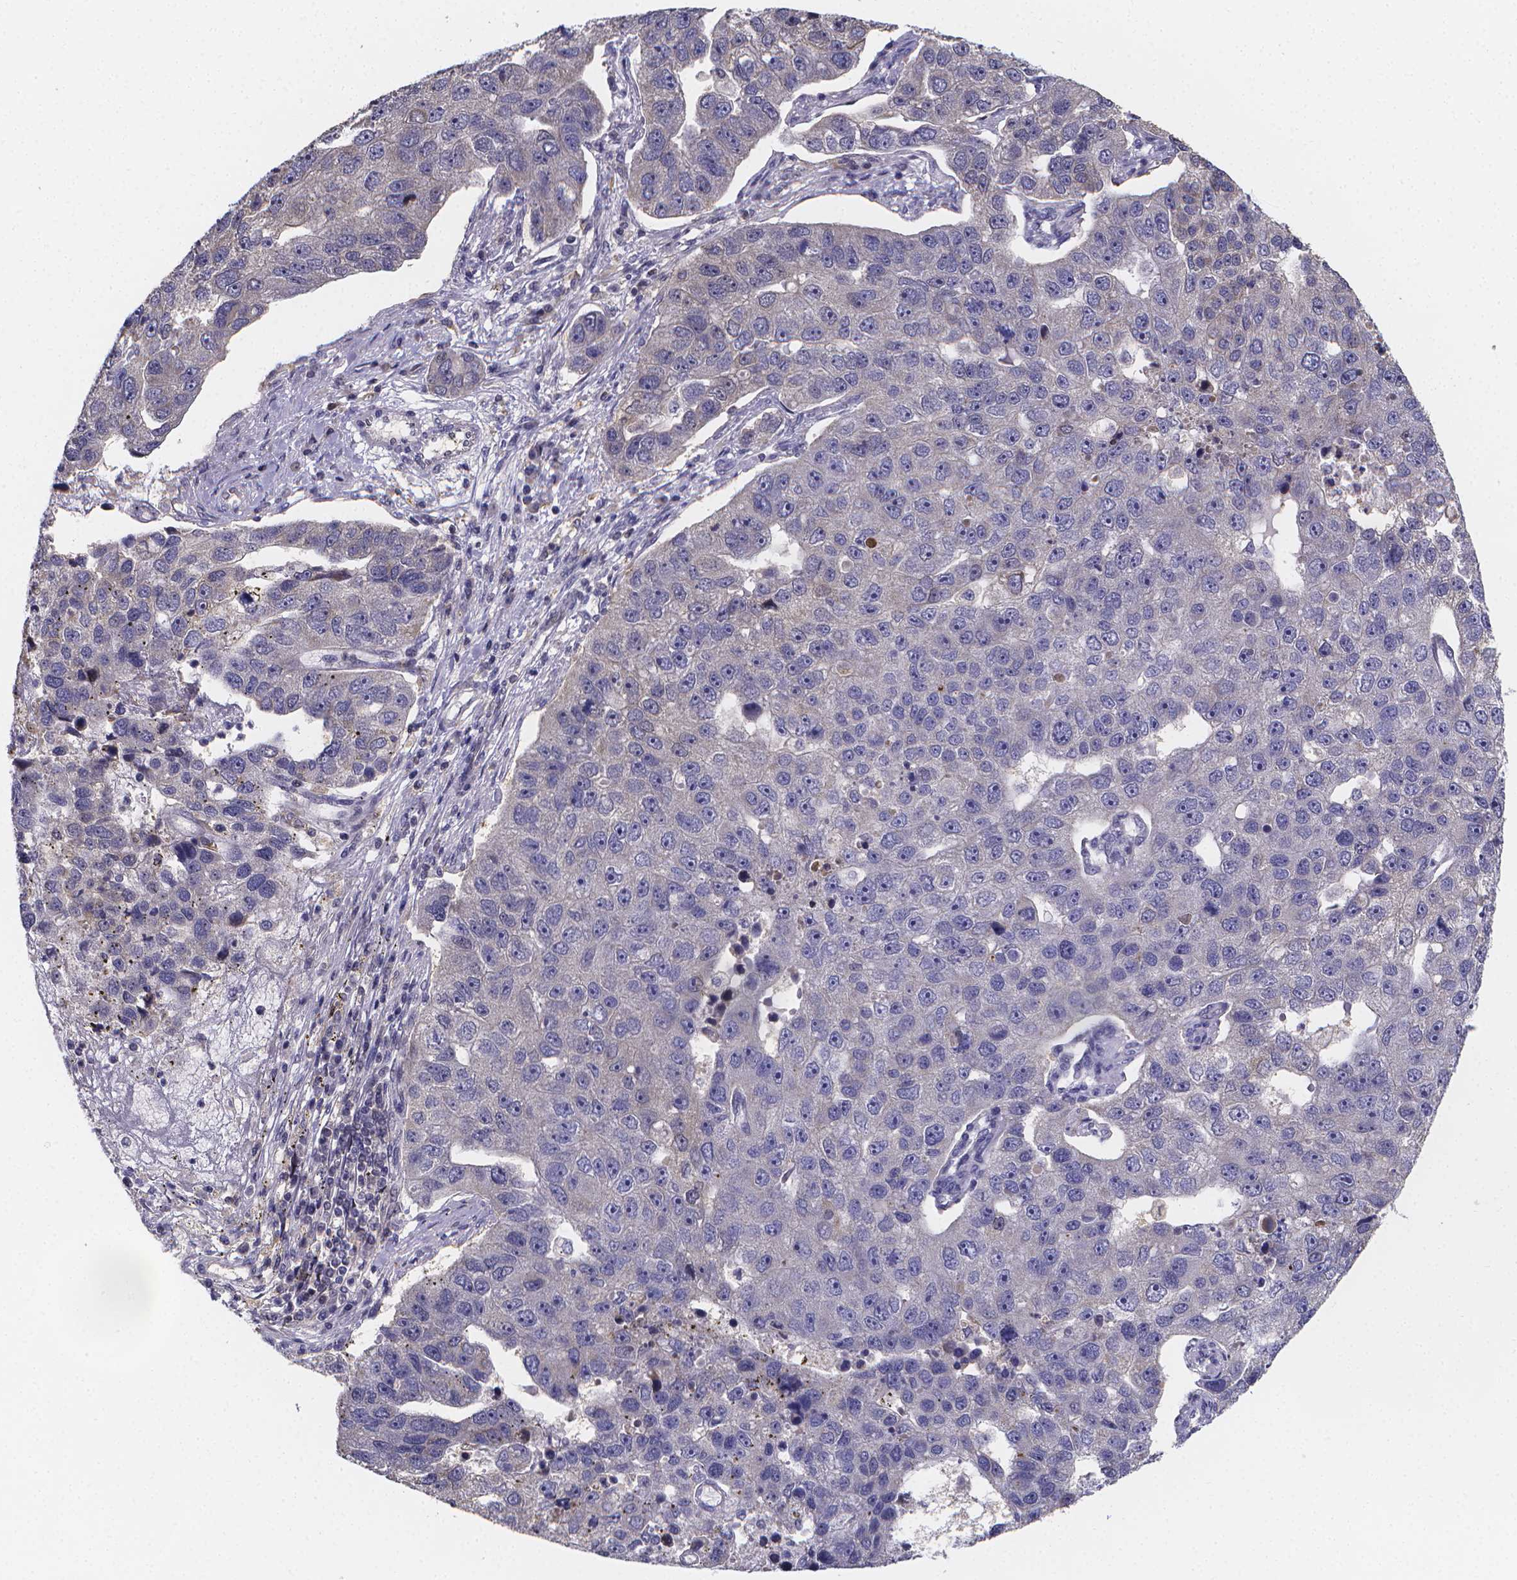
{"staining": {"intensity": "negative", "quantity": "none", "location": "none"}, "tissue": "pancreatic cancer", "cell_type": "Tumor cells", "image_type": "cancer", "snomed": [{"axis": "morphology", "description": "Adenocarcinoma, NOS"}, {"axis": "topography", "description": "Pancreas"}], "caption": "Immunohistochemistry histopathology image of neoplastic tissue: human pancreatic cancer (adenocarcinoma) stained with DAB reveals no significant protein positivity in tumor cells.", "gene": "PAH", "patient": {"sex": "female", "age": 61}}